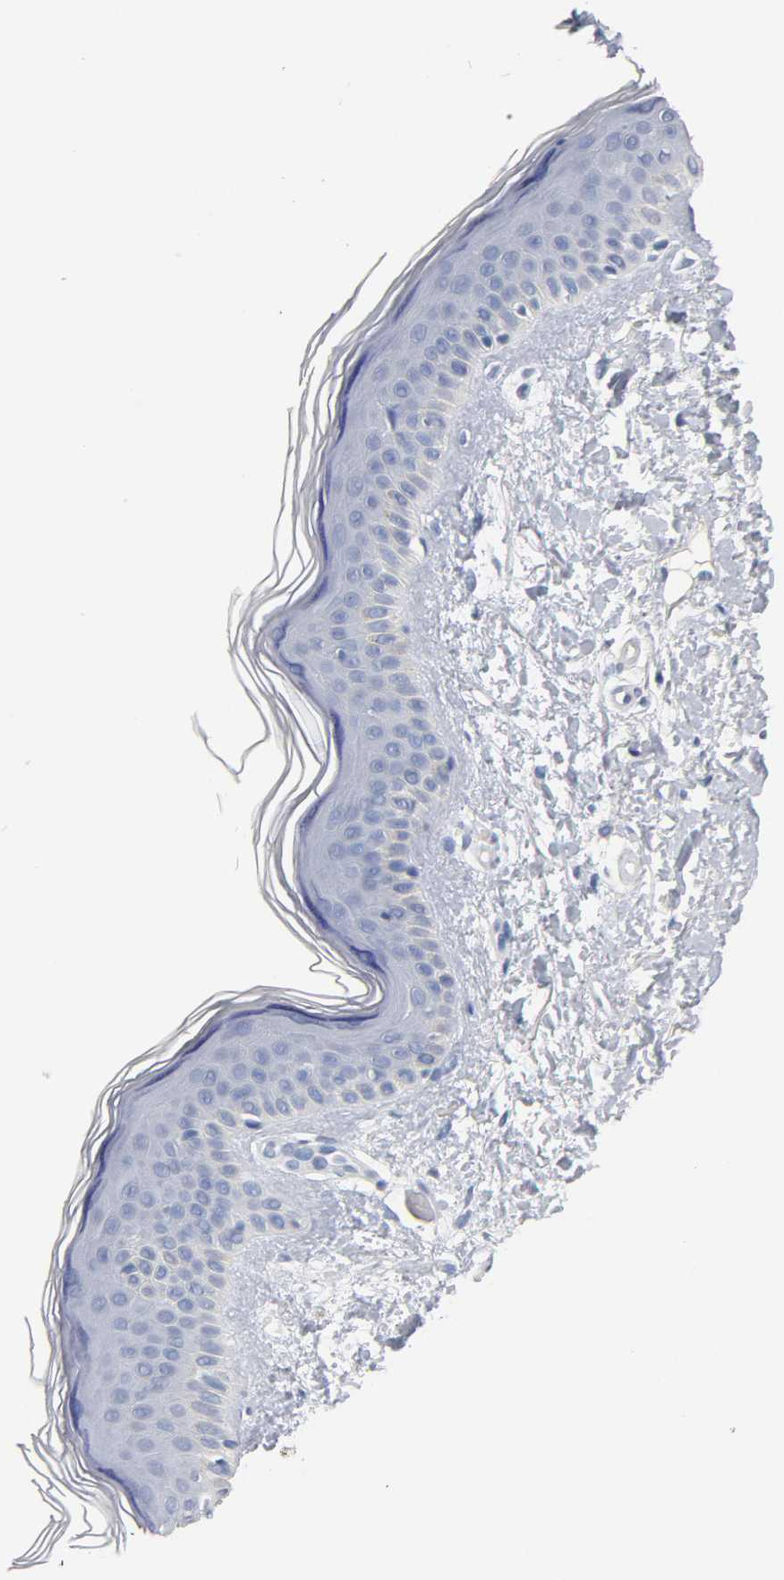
{"staining": {"intensity": "negative", "quantity": "none", "location": "none"}, "tissue": "skin", "cell_type": "Fibroblasts", "image_type": "normal", "snomed": [{"axis": "morphology", "description": "Normal tissue, NOS"}, {"axis": "topography", "description": "Skin"}], "caption": "A high-resolution histopathology image shows immunohistochemistry (IHC) staining of unremarkable skin, which reveals no significant staining in fibroblasts.", "gene": "ZCCHC13", "patient": {"sex": "female", "age": 19}}